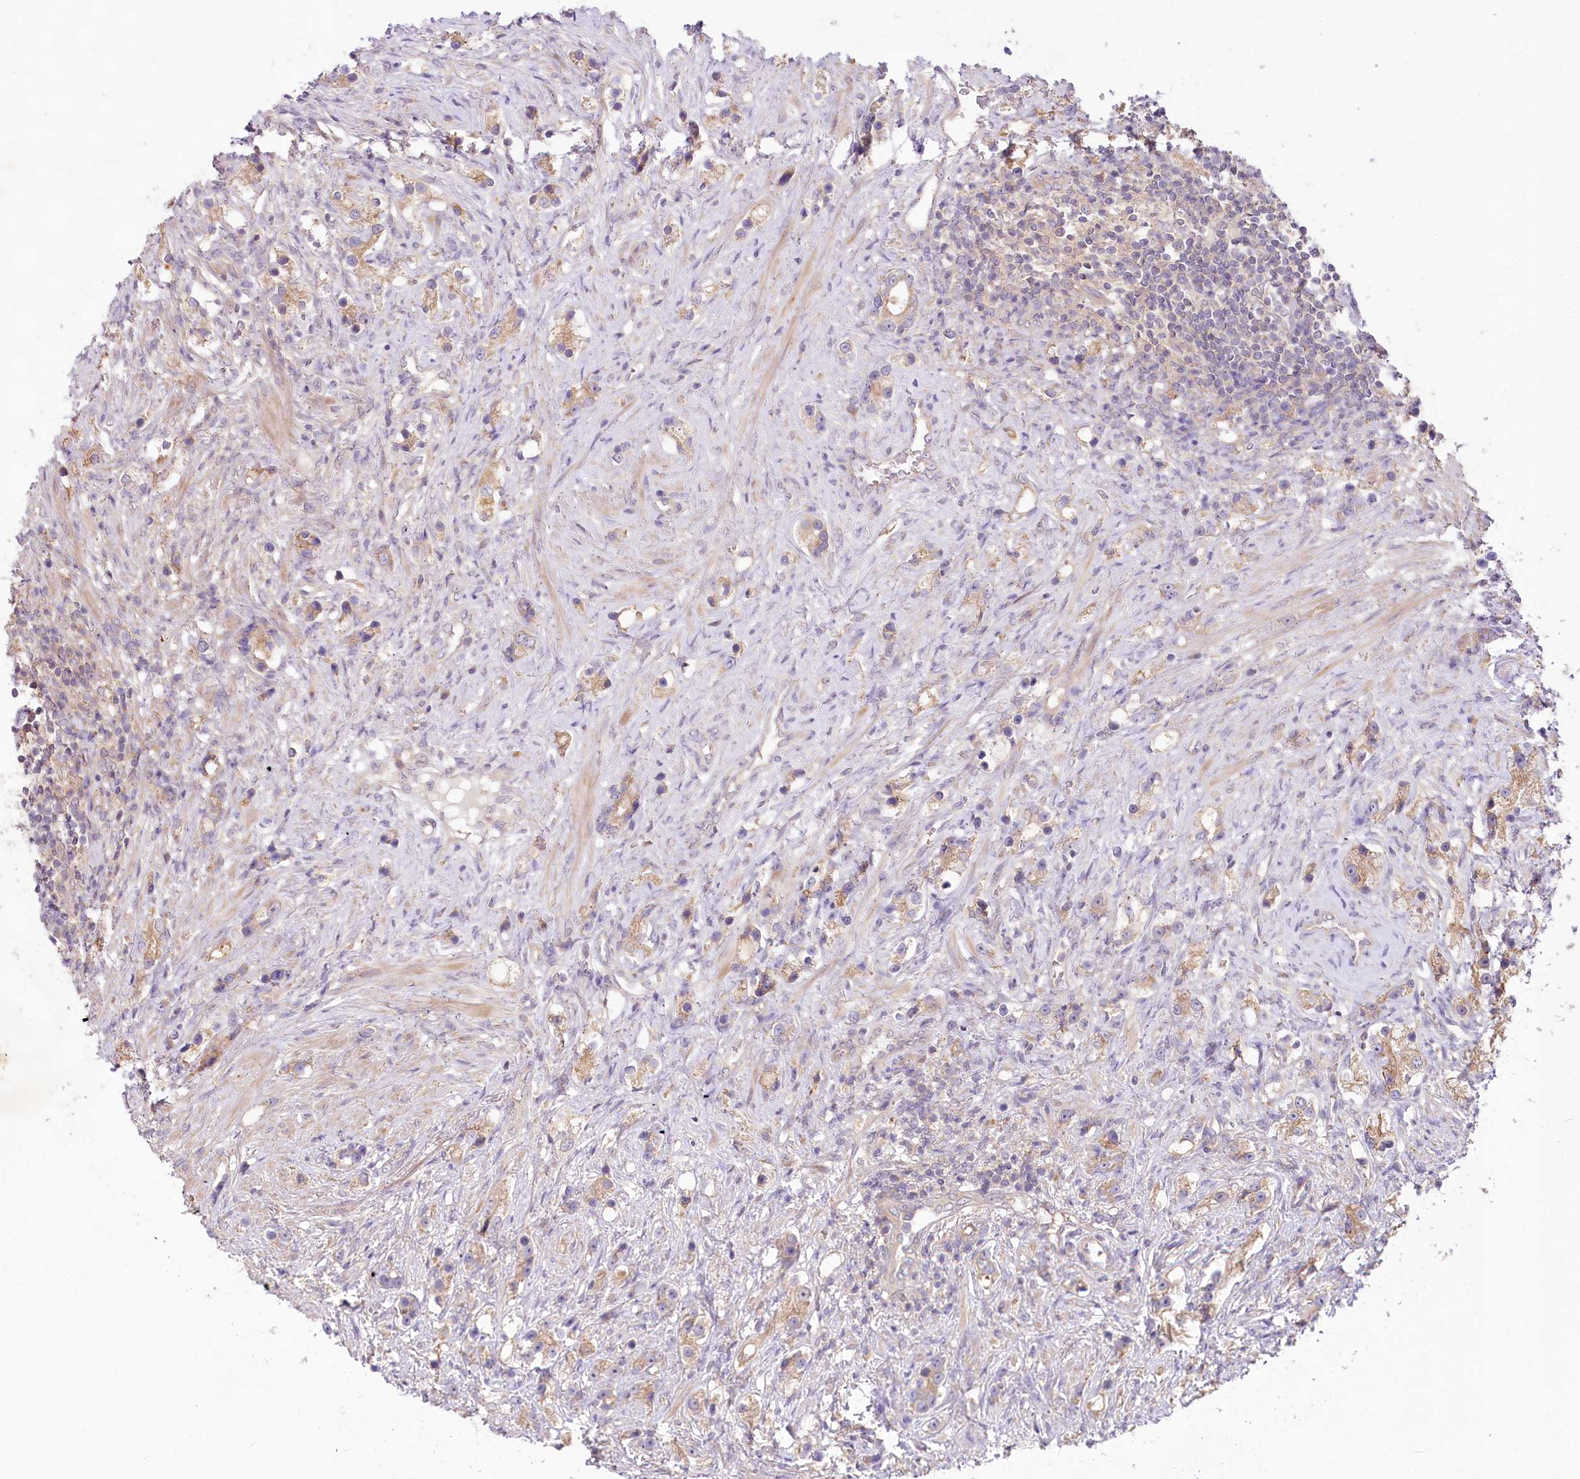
{"staining": {"intensity": "moderate", "quantity": "25%-75%", "location": "cytoplasmic/membranous"}, "tissue": "prostate cancer", "cell_type": "Tumor cells", "image_type": "cancer", "snomed": [{"axis": "morphology", "description": "Adenocarcinoma, High grade"}, {"axis": "topography", "description": "Prostate"}], "caption": "A brown stain shows moderate cytoplasmic/membranous positivity of a protein in prostate cancer tumor cells.", "gene": "PYROXD1", "patient": {"sex": "male", "age": 63}}